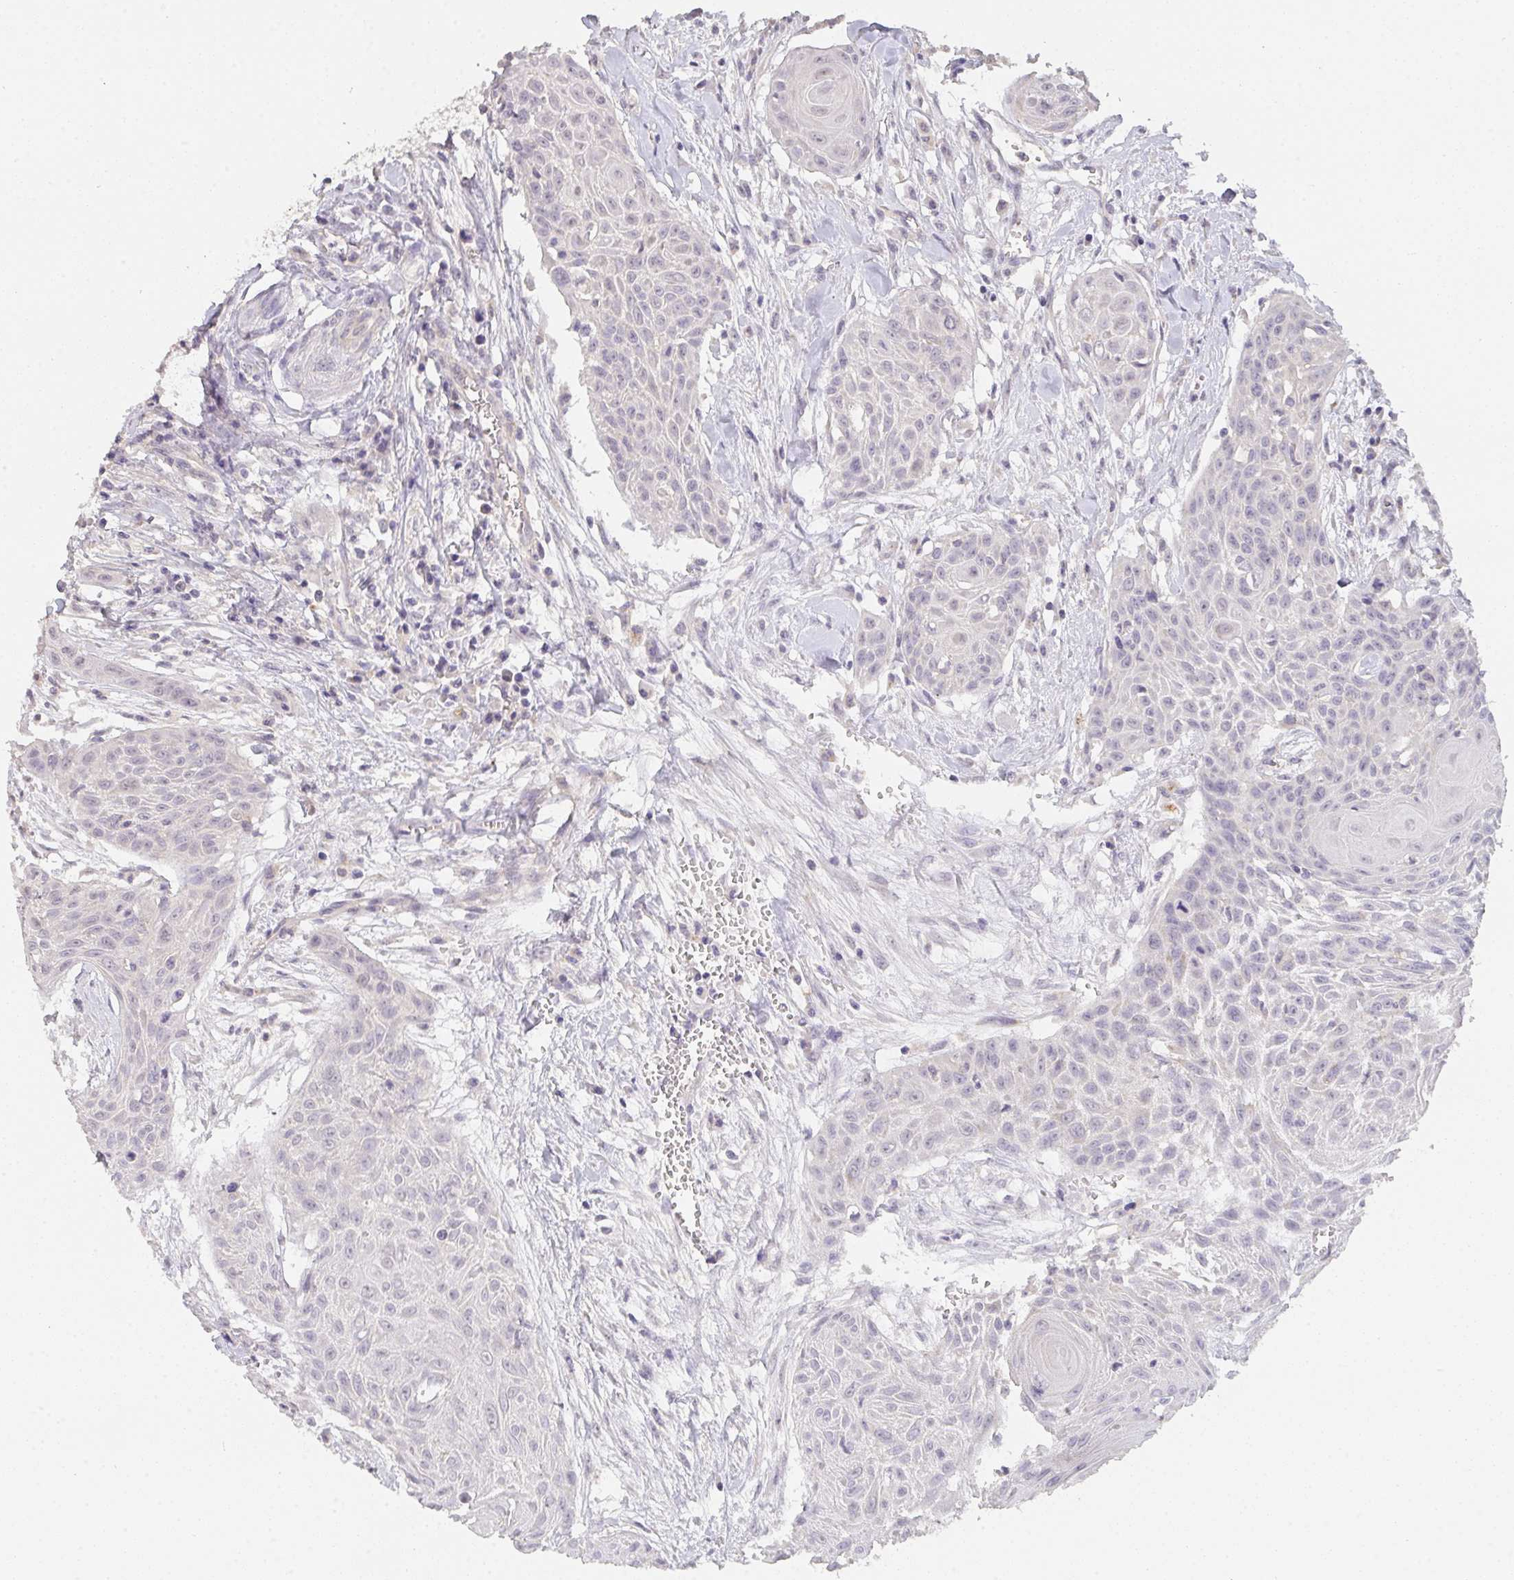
{"staining": {"intensity": "negative", "quantity": "none", "location": "none"}, "tissue": "head and neck cancer", "cell_type": "Tumor cells", "image_type": "cancer", "snomed": [{"axis": "morphology", "description": "Squamous cell carcinoma, NOS"}, {"axis": "topography", "description": "Lymph node"}, {"axis": "topography", "description": "Salivary gland"}, {"axis": "topography", "description": "Head-Neck"}], "caption": "This photomicrograph is of squamous cell carcinoma (head and neck) stained with immunohistochemistry (IHC) to label a protein in brown with the nuclei are counter-stained blue. There is no positivity in tumor cells.", "gene": "TMEM219", "patient": {"sex": "female", "age": 74}}